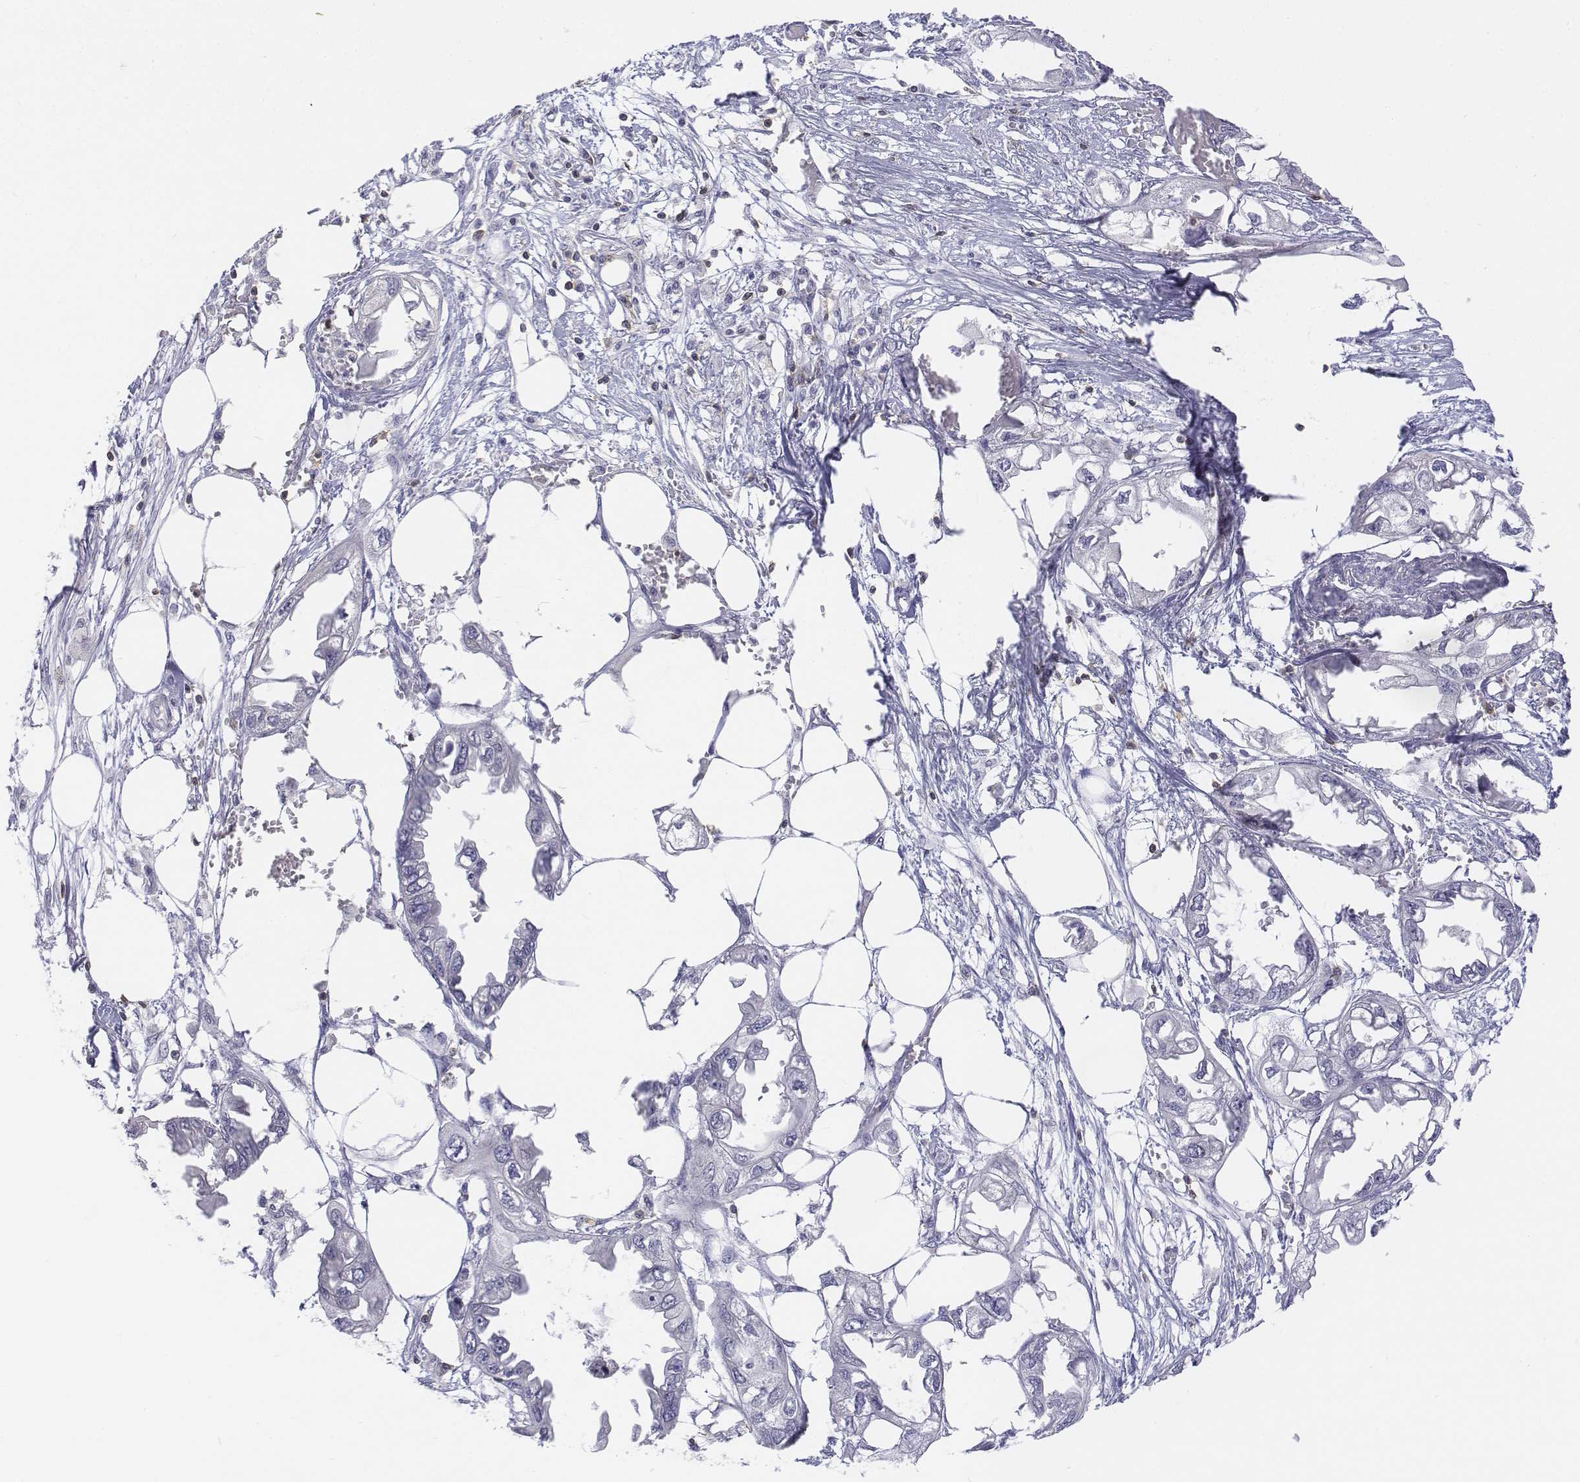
{"staining": {"intensity": "negative", "quantity": "none", "location": "none"}, "tissue": "endometrial cancer", "cell_type": "Tumor cells", "image_type": "cancer", "snomed": [{"axis": "morphology", "description": "Adenocarcinoma, NOS"}, {"axis": "morphology", "description": "Adenocarcinoma, metastatic, NOS"}, {"axis": "topography", "description": "Adipose tissue"}, {"axis": "topography", "description": "Endometrium"}], "caption": "DAB (3,3'-diaminobenzidine) immunohistochemical staining of metastatic adenocarcinoma (endometrial) displays no significant positivity in tumor cells.", "gene": "CD3E", "patient": {"sex": "female", "age": 67}}